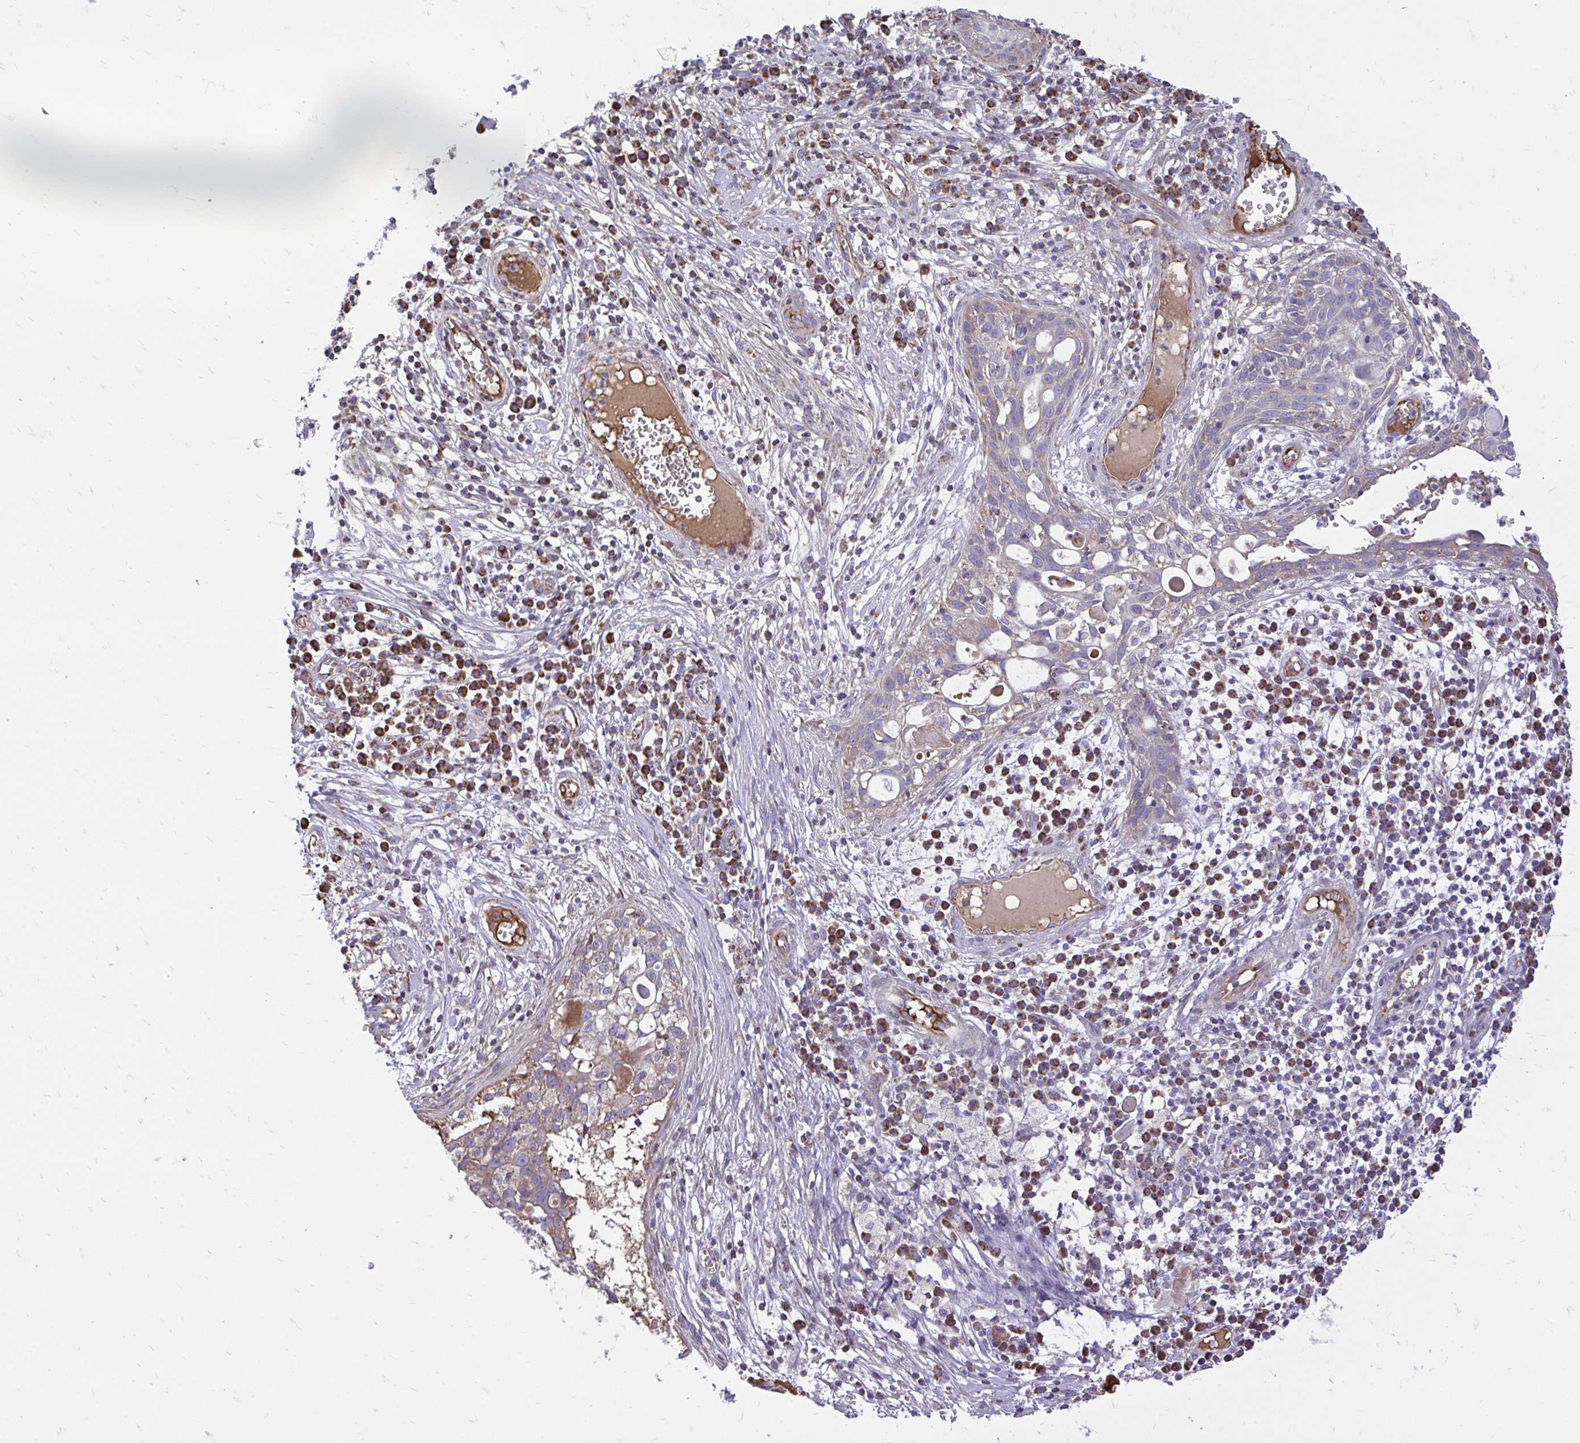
{"staining": {"intensity": "moderate", "quantity": "25%-75%", "location": "cytoplasmic/membranous"}, "tissue": "skin cancer", "cell_type": "Tumor cells", "image_type": "cancer", "snomed": [{"axis": "morphology", "description": "Squamous cell carcinoma, NOS"}, {"axis": "topography", "description": "Skin"}, {"axis": "topography", "description": "Vulva"}], "caption": "A medium amount of moderate cytoplasmic/membranous expression is identified in about 25%-75% of tumor cells in skin cancer (squamous cell carcinoma) tissue.", "gene": "ATP13A2", "patient": {"sex": "female", "age": 83}}